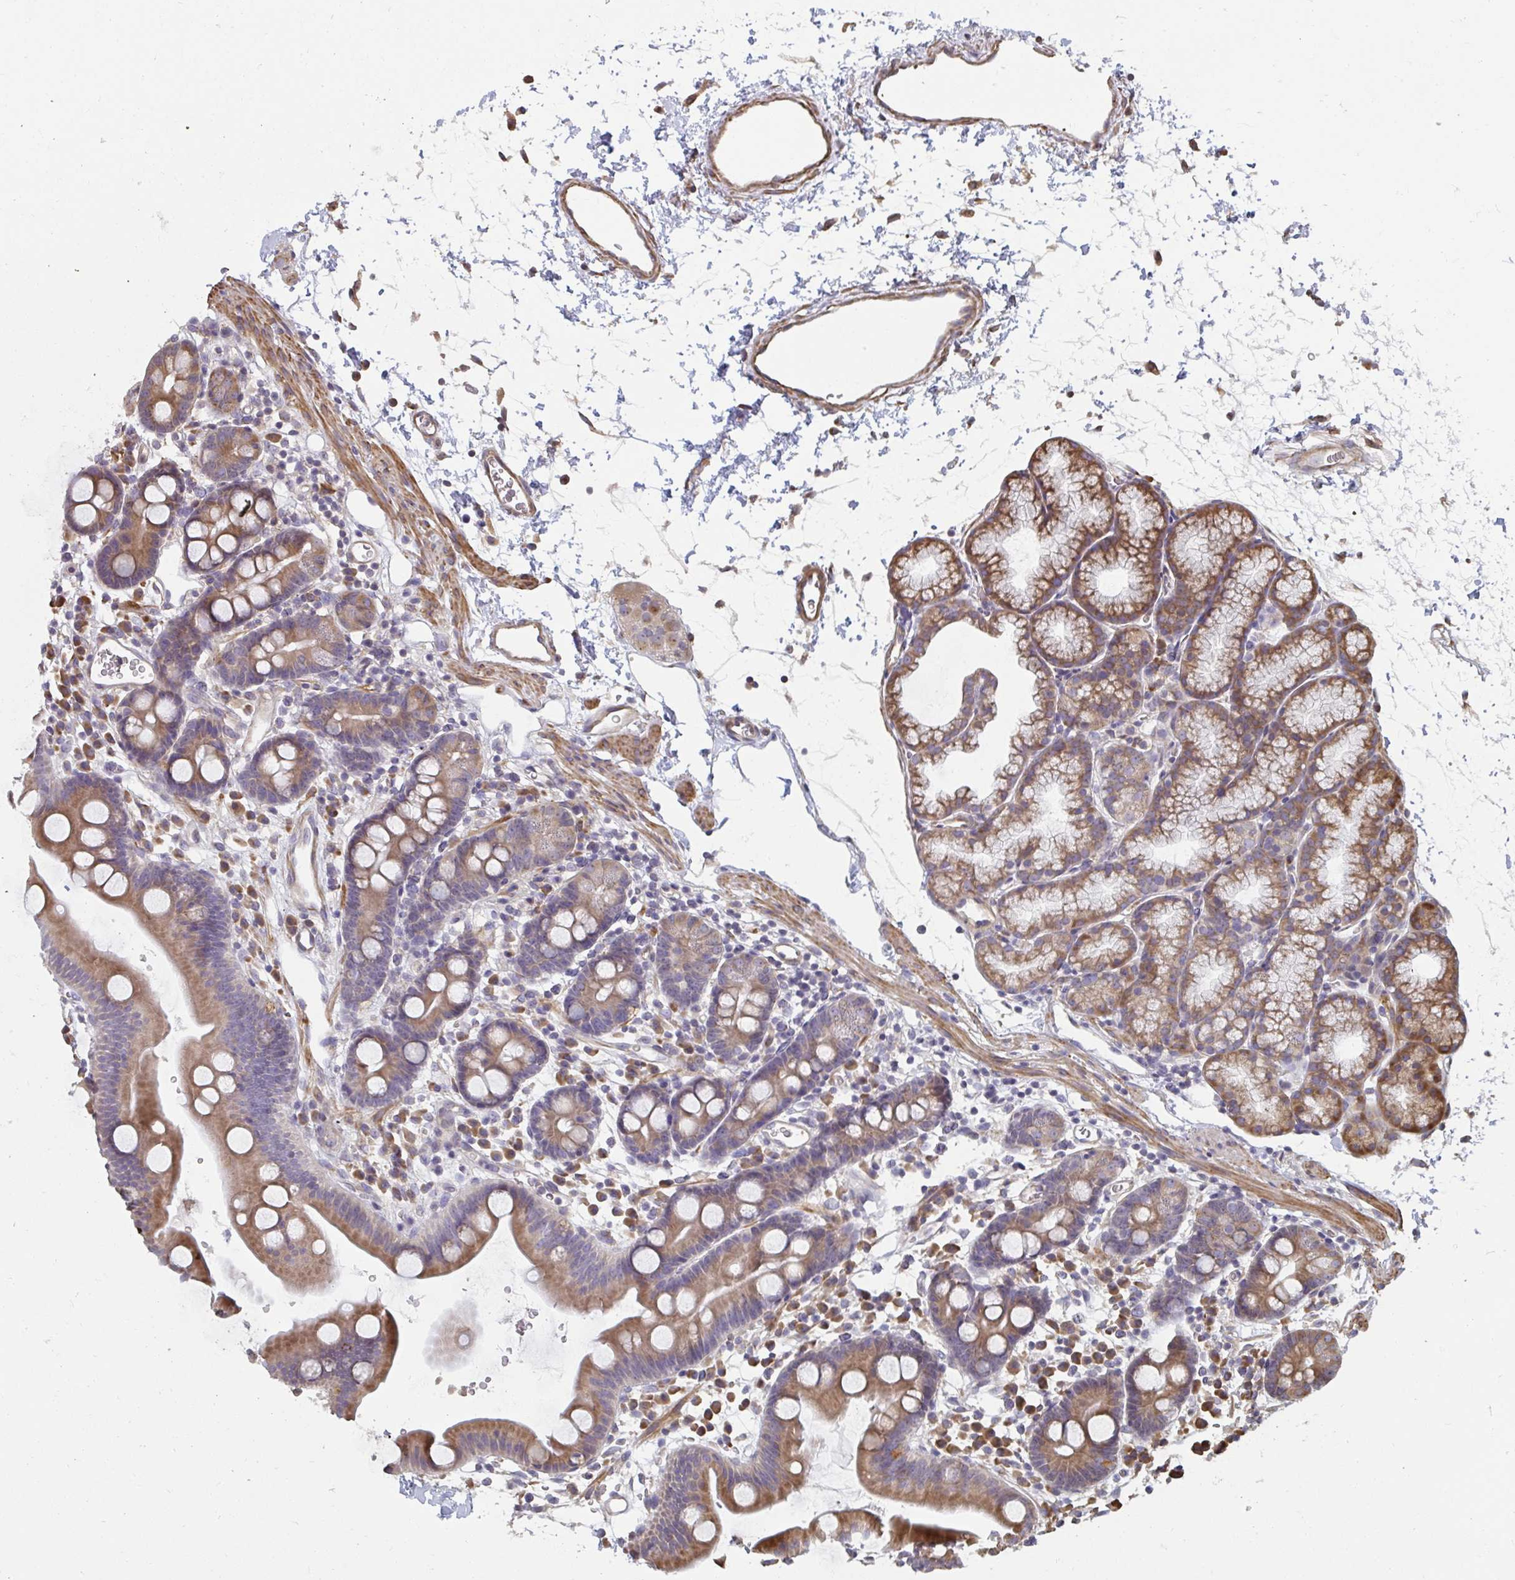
{"staining": {"intensity": "moderate", "quantity": ">75%", "location": "cytoplasmic/membranous"}, "tissue": "duodenum", "cell_type": "Glandular cells", "image_type": "normal", "snomed": [{"axis": "morphology", "description": "Normal tissue, NOS"}, {"axis": "topography", "description": "Duodenum"}], "caption": "Unremarkable duodenum exhibits moderate cytoplasmic/membranous staining in about >75% of glandular cells.", "gene": "ZFYVE28", "patient": {"sex": "male", "age": 59}}